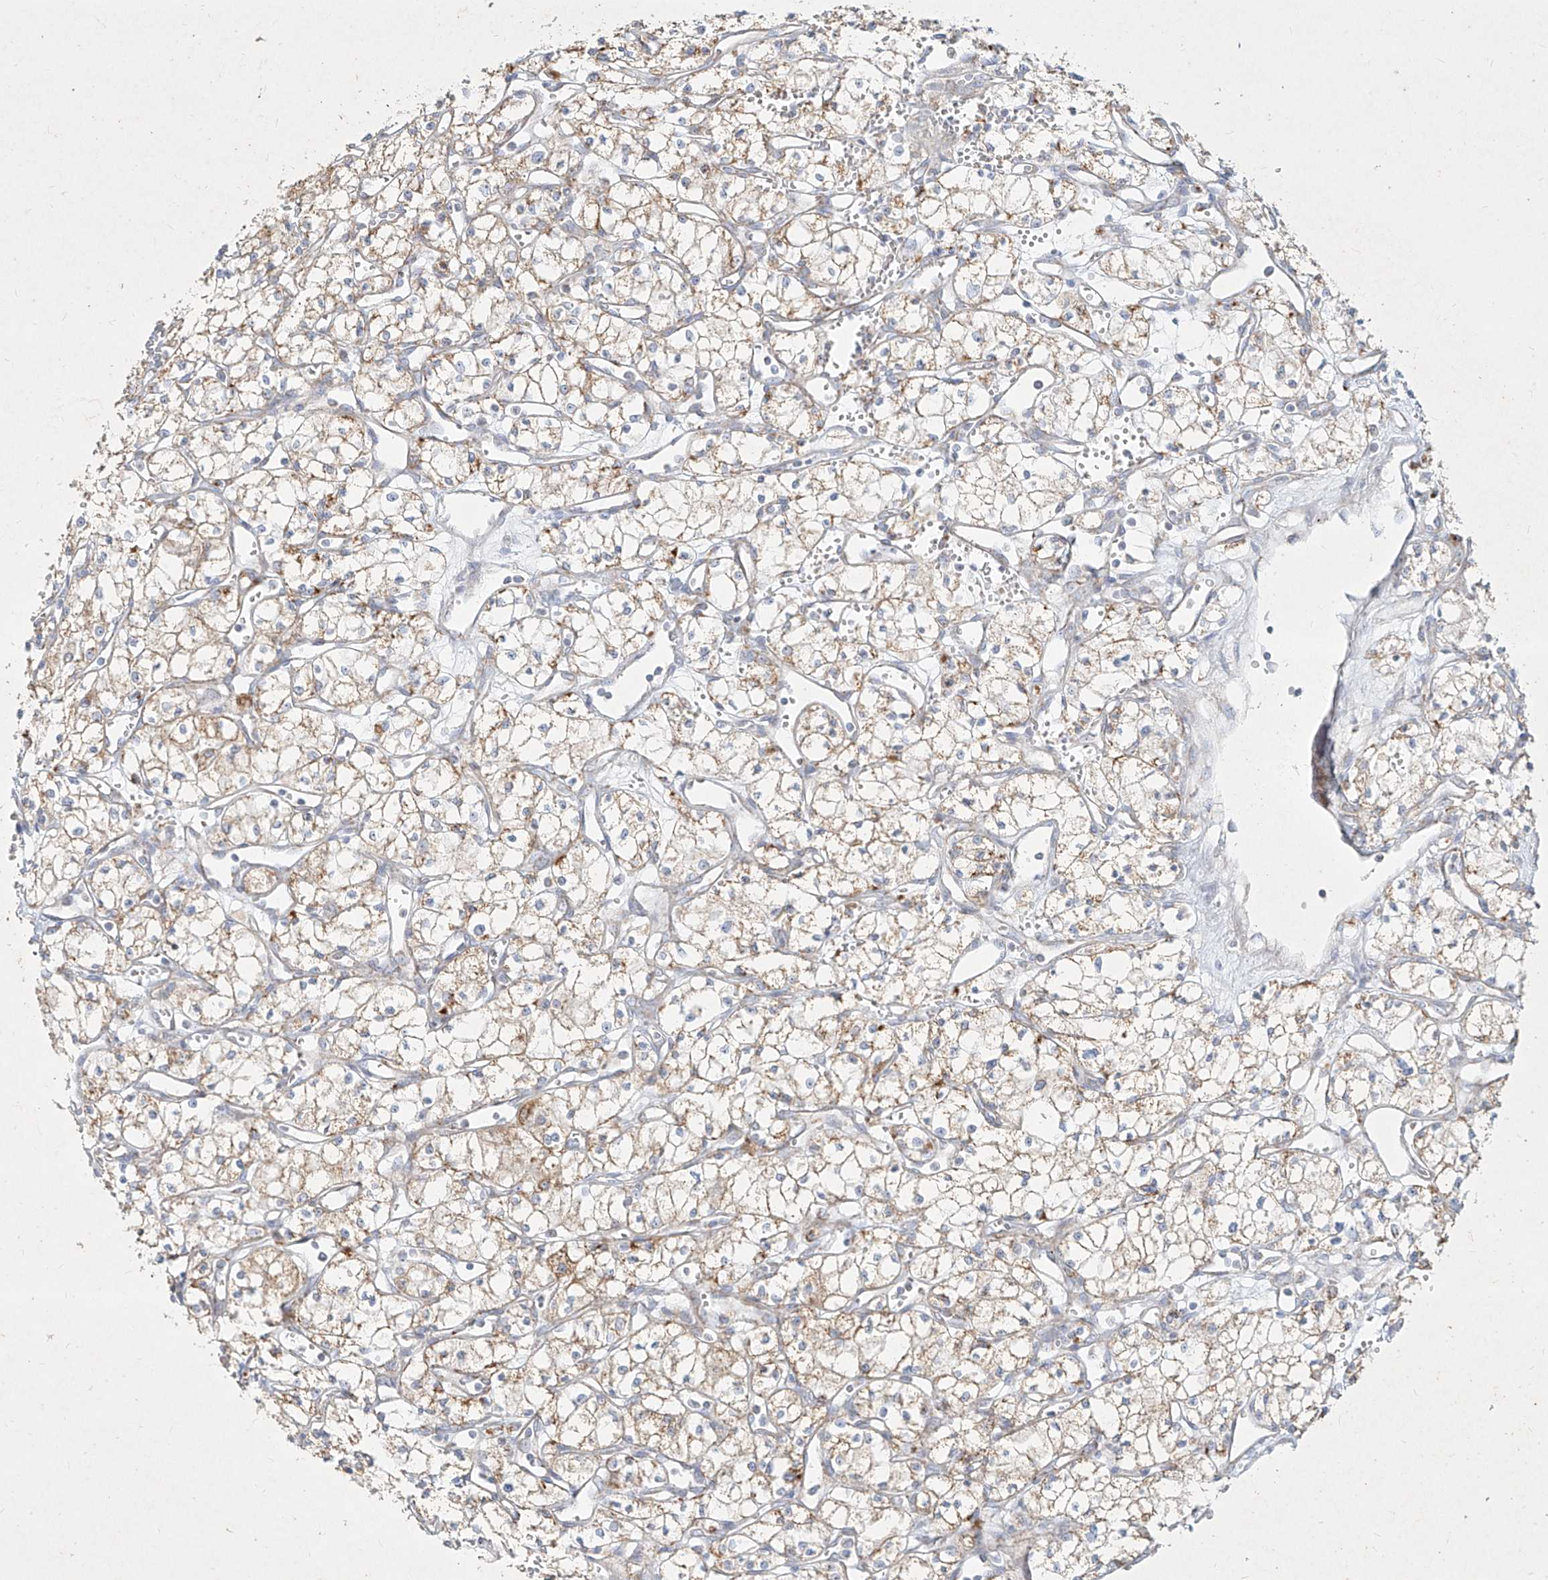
{"staining": {"intensity": "moderate", "quantity": "25%-75%", "location": "cytoplasmic/membranous"}, "tissue": "renal cancer", "cell_type": "Tumor cells", "image_type": "cancer", "snomed": [{"axis": "morphology", "description": "Adenocarcinoma, NOS"}, {"axis": "topography", "description": "Kidney"}], "caption": "Moderate cytoplasmic/membranous protein positivity is appreciated in about 25%-75% of tumor cells in adenocarcinoma (renal).", "gene": "MTX2", "patient": {"sex": "male", "age": 59}}